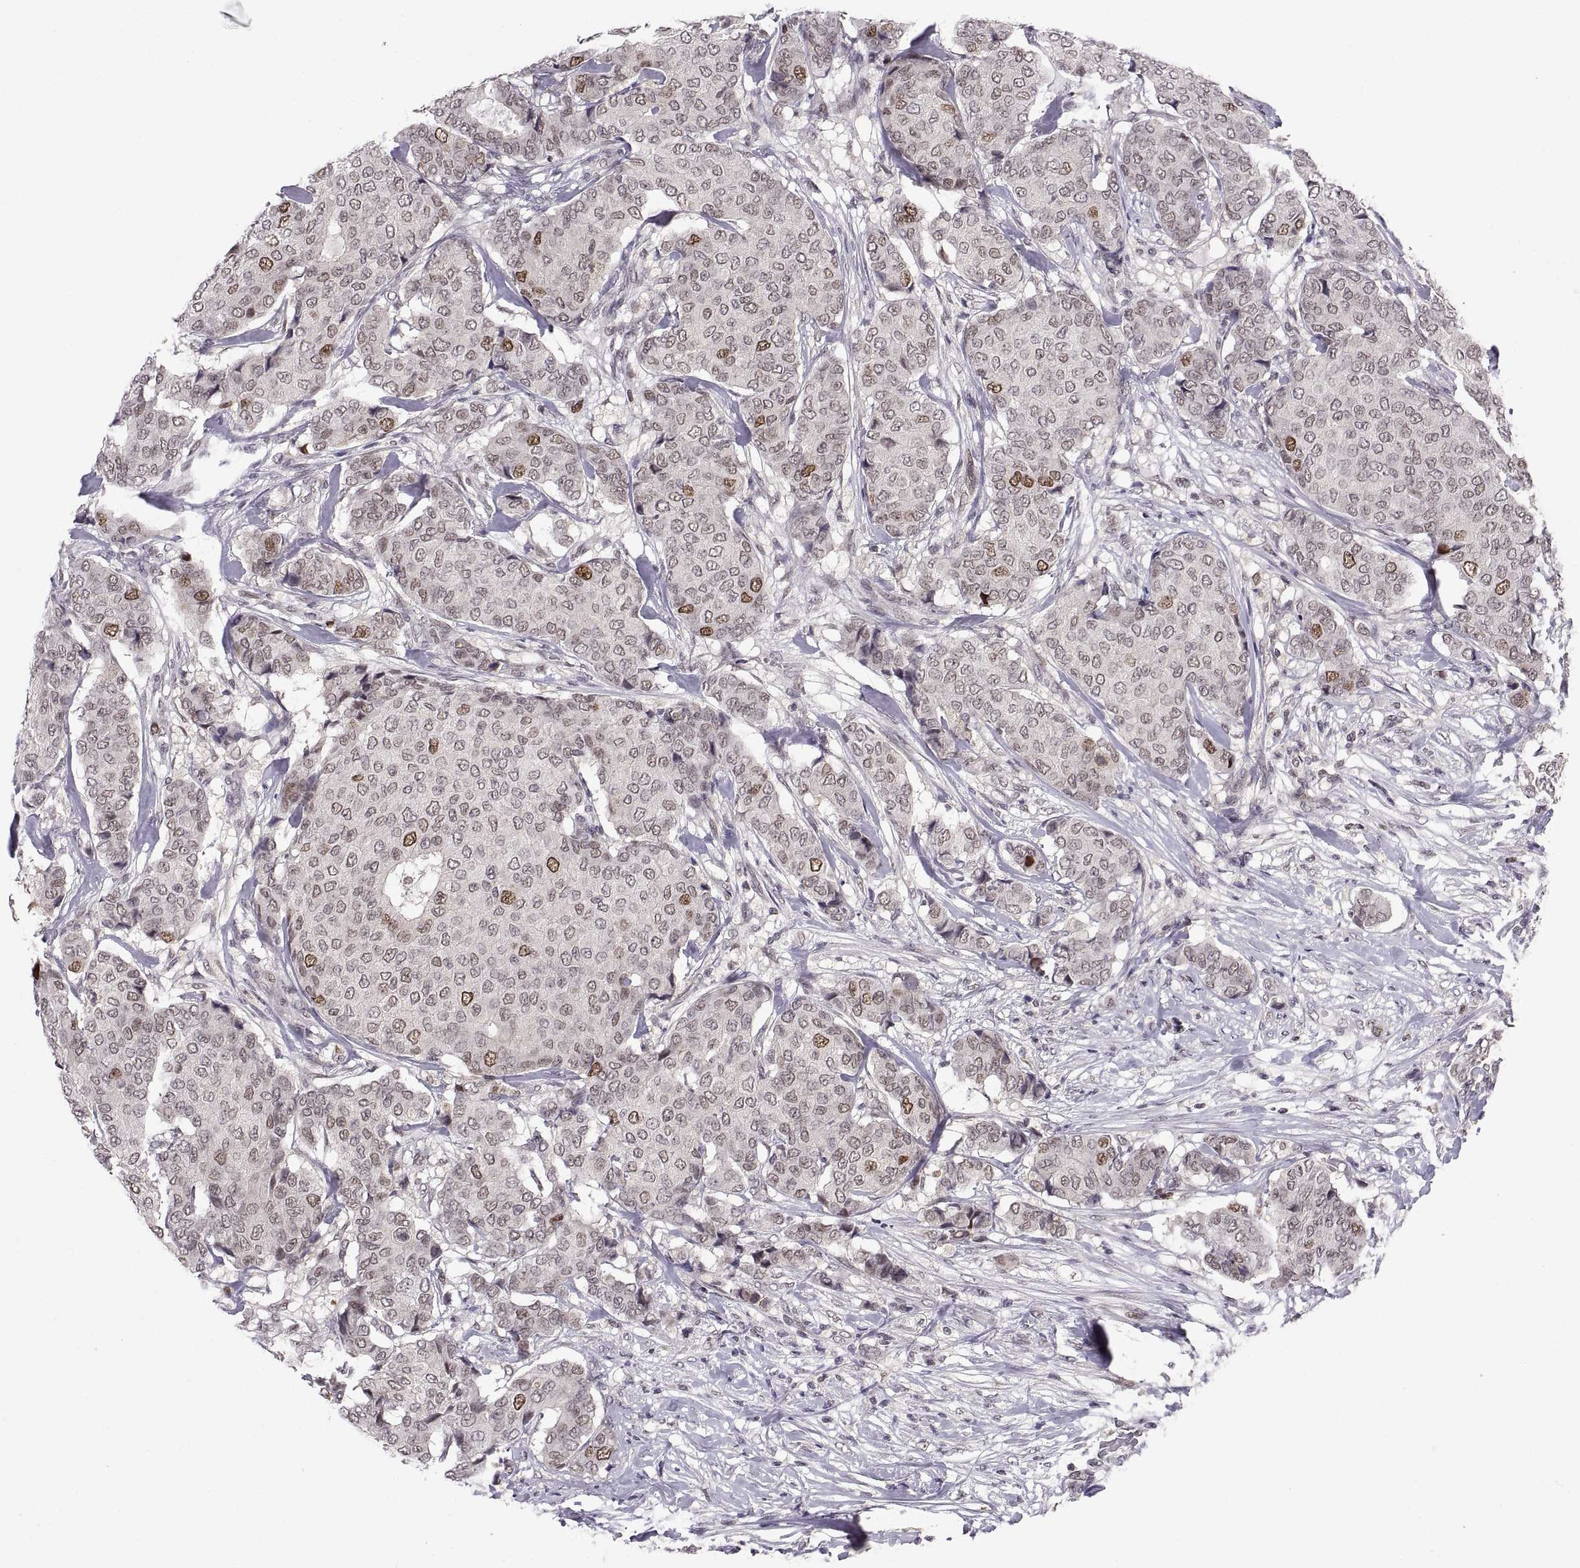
{"staining": {"intensity": "moderate", "quantity": "<25%", "location": "nuclear"}, "tissue": "breast cancer", "cell_type": "Tumor cells", "image_type": "cancer", "snomed": [{"axis": "morphology", "description": "Duct carcinoma"}, {"axis": "topography", "description": "Breast"}], "caption": "Immunohistochemistry of human breast cancer demonstrates low levels of moderate nuclear positivity in approximately <25% of tumor cells.", "gene": "CHFR", "patient": {"sex": "female", "age": 75}}